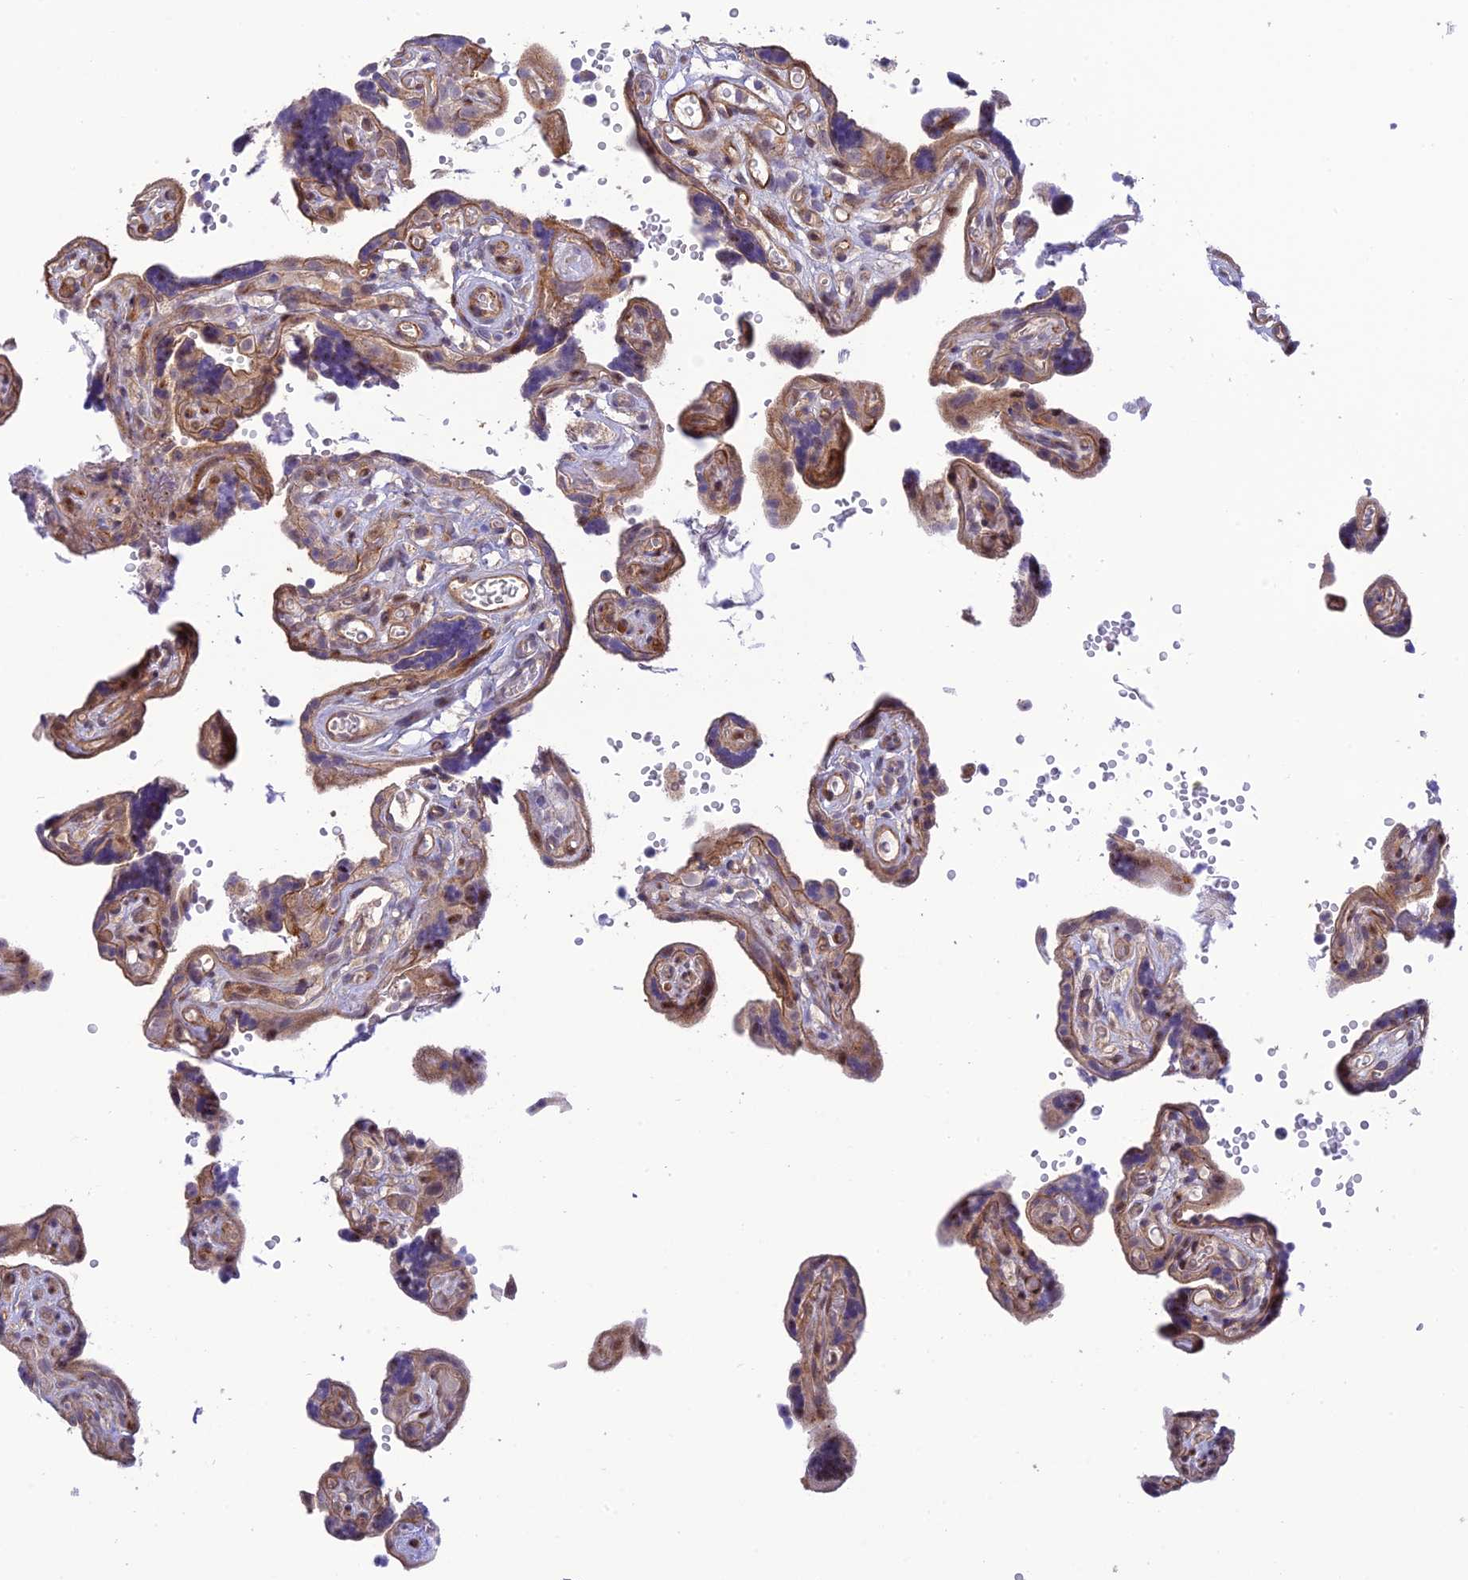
{"staining": {"intensity": "moderate", "quantity": "25%-75%", "location": "cytoplasmic/membranous,nuclear"}, "tissue": "placenta", "cell_type": "Trophoblastic cells", "image_type": "normal", "snomed": [{"axis": "morphology", "description": "Normal tissue, NOS"}, {"axis": "topography", "description": "Placenta"}], "caption": "About 25%-75% of trophoblastic cells in normal human placenta exhibit moderate cytoplasmic/membranous,nuclear protein expression as visualized by brown immunohistochemical staining.", "gene": "ZNF584", "patient": {"sex": "female", "age": 30}}